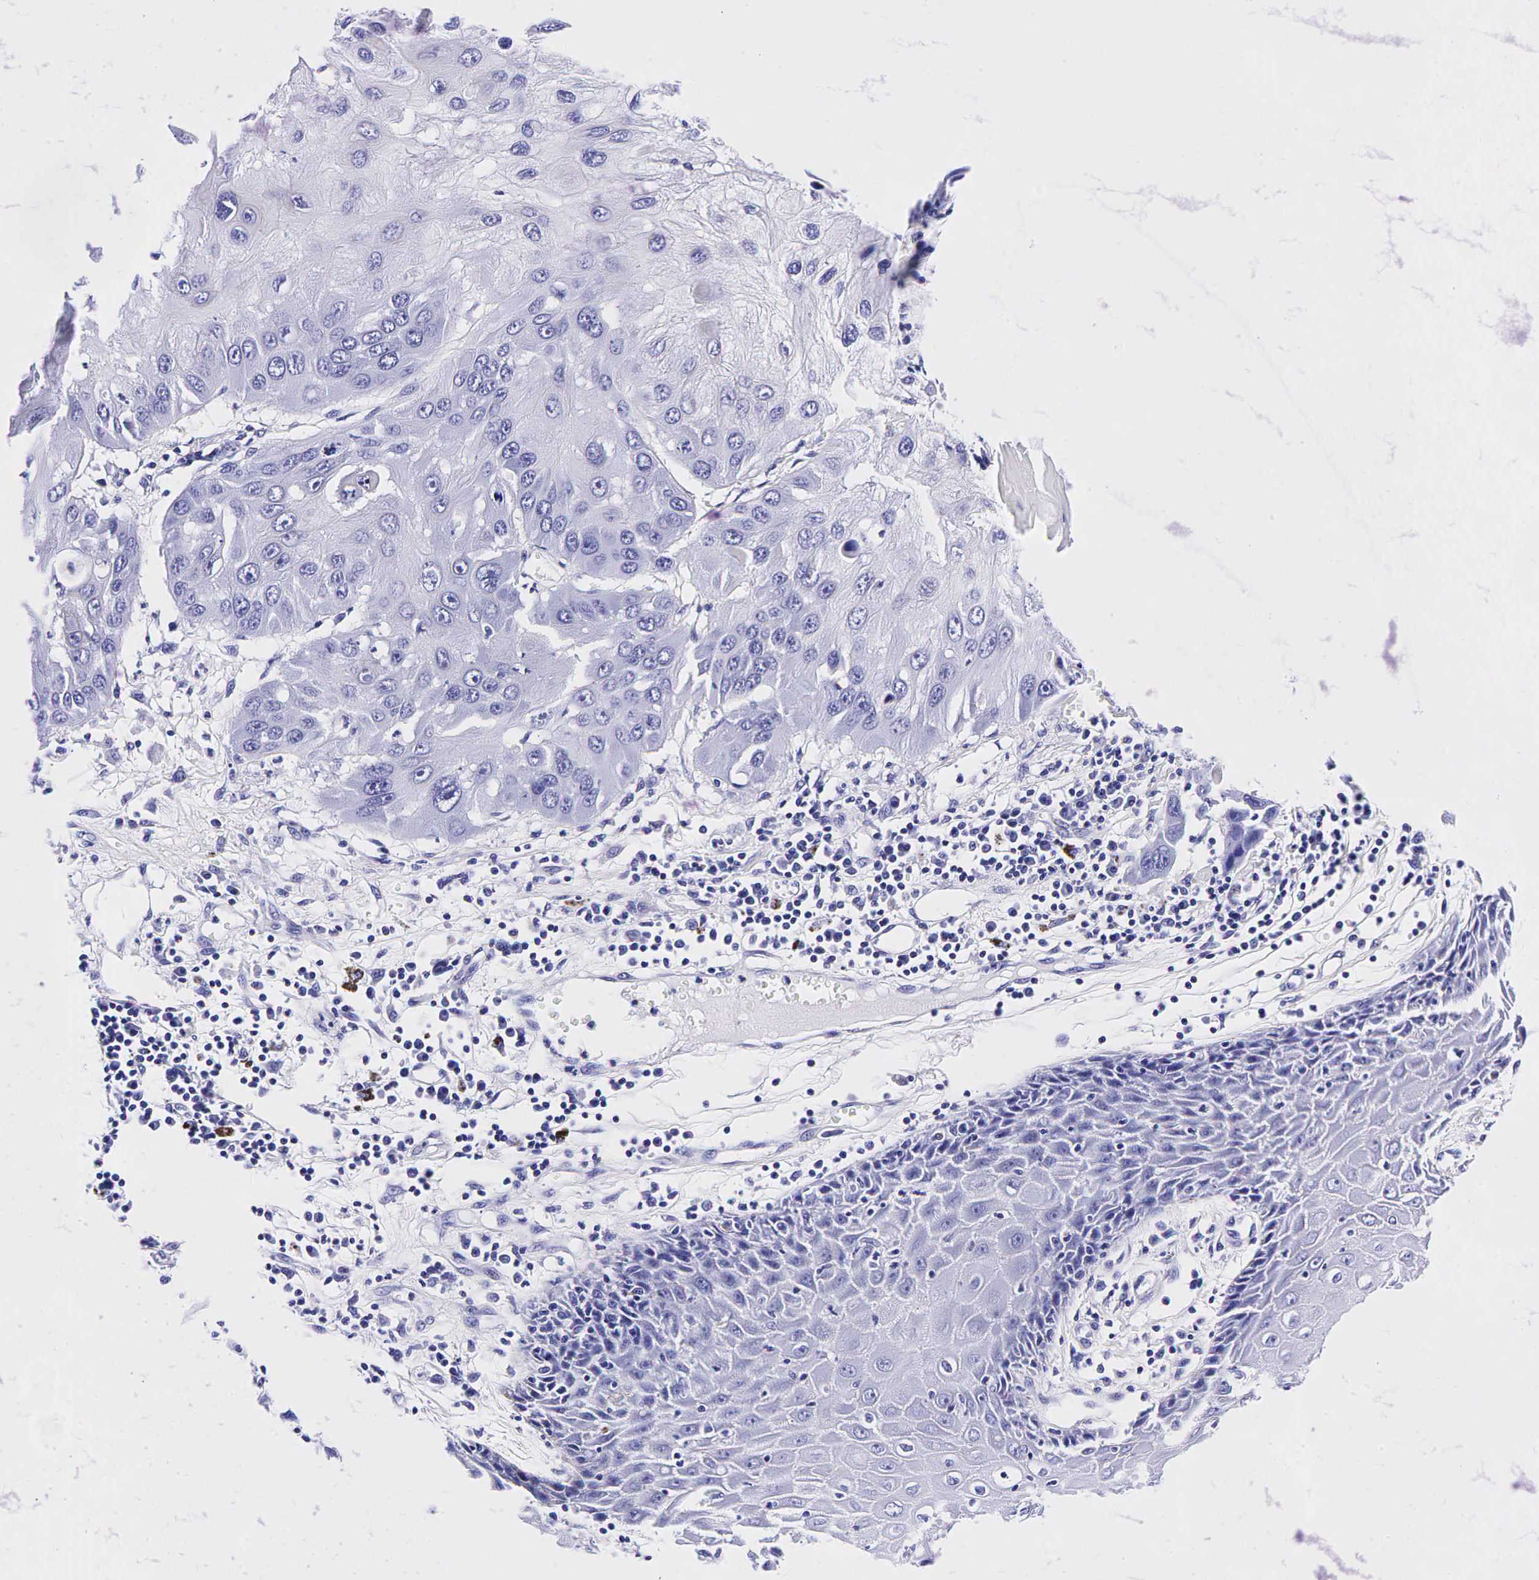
{"staining": {"intensity": "negative", "quantity": "none", "location": "none"}, "tissue": "skin cancer", "cell_type": "Tumor cells", "image_type": "cancer", "snomed": [{"axis": "morphology", "description": "Squamous cell carcinoma, NOS"}, {"axis": "topography", "description": "Skin"}, {"axis": "topography", "description": "Anal"}], "caption": "An IHC image of skin squamous cell carcinoma is shown. There is no staining in tumor cells of skin squamous cell carcinoma.", "gene": "GCG", "patient": {"sex": "male", "age": 61}}